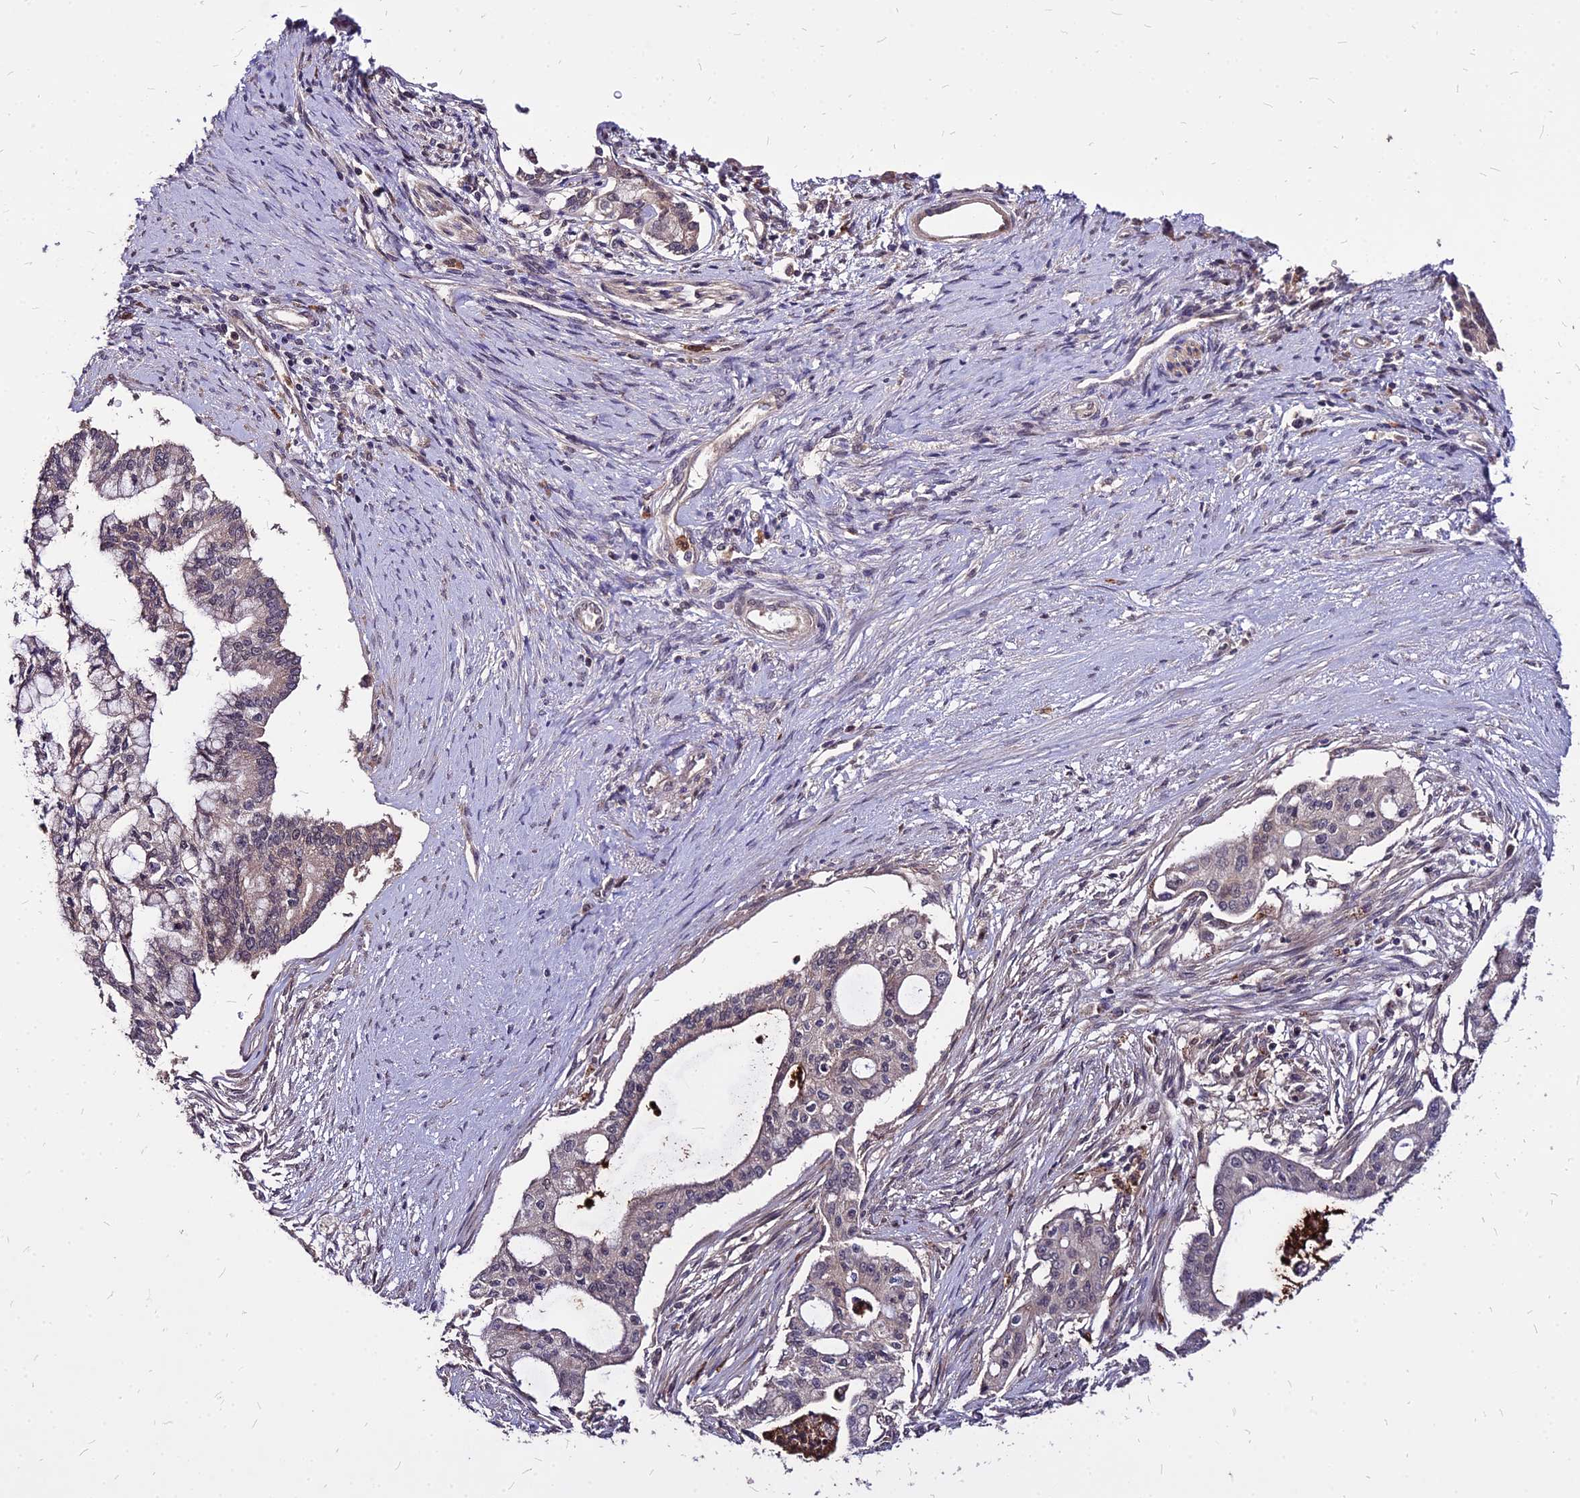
{"staining": {"intensity": "negative", "quantity": "none", "location": "none"}, "tissue": "pancreatic cancer", "cell_type": "Tumor cells", "image_type": "cancer", "snomed": [{"axis": "morphology", "description": "Adenocarcinoma, NOS"}, {"axis": "topography", "description": "Pancreas"}], "caption": "Tumor cells show no significant protein expression in pancreatic cancer.", "gene": "APBA3", "patient": {"sex": "male", "age": 46}}